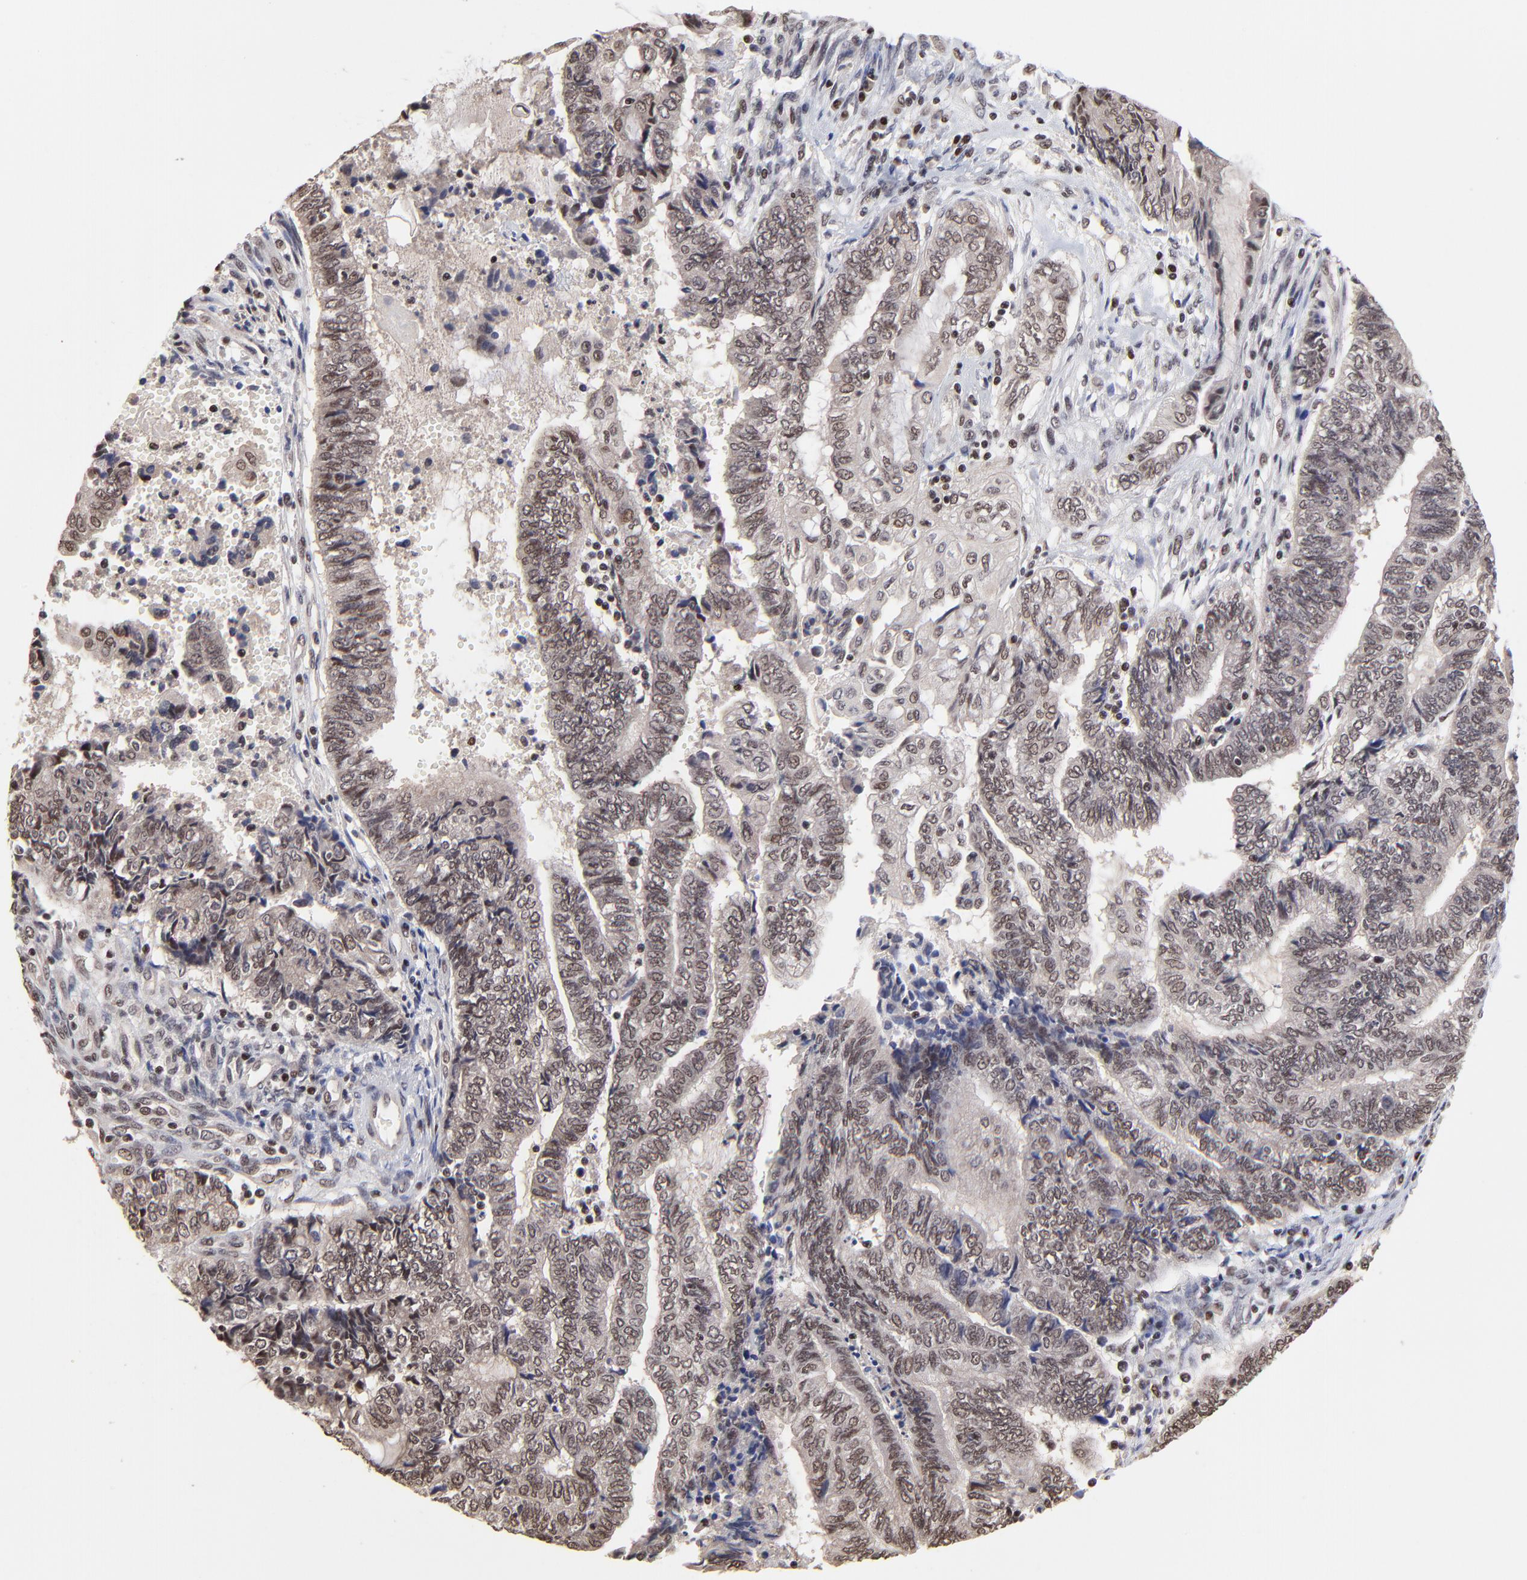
{"staining": {"intensity": "moderate", "quantity": ">75%", "location": "cytoplasmic/membranous,nuclear"}, "tissue": "endometrial cancer", "cell_type": "Tumor cells", "image_type": "cancer", "snomed": [{"axis": "morphology", "description": "Adenocarcinoma, NOS"}, {"axis": "topography", "description": "Uterus"}, {"axis": "topography", "description": "Endometrium"}], "caption": "Endometrial adenocarcinoma tissue exhibits moderate cytoplasmic/membranous and nuclear expression in approximately >75% of tumor cells, visualized by immunohistochemistry. (DAB IHC with brightfield microscopy, high magnification).", "gene": "DSN1", "patient": {"sex": "female", "age": 70}}